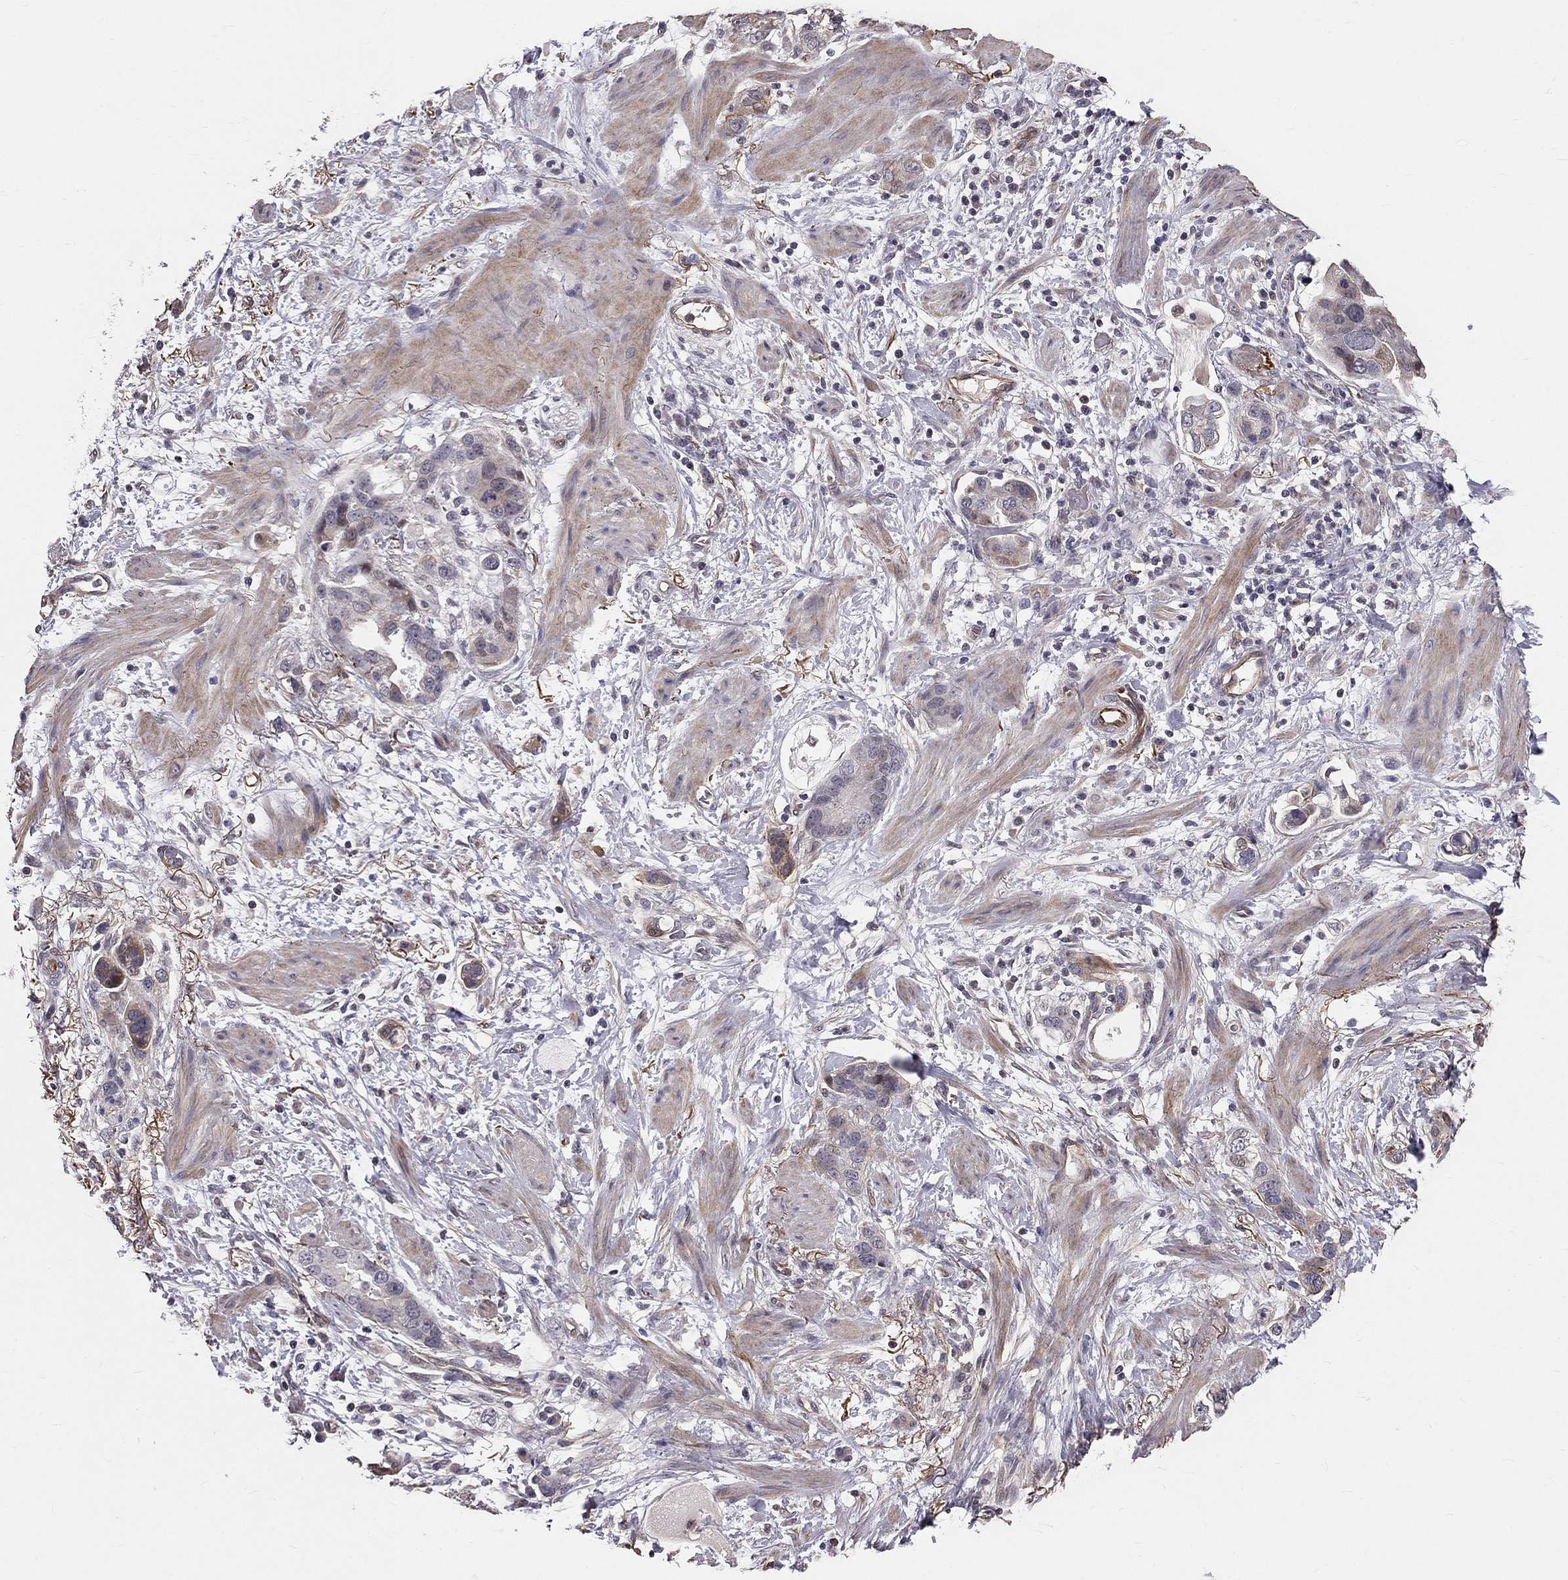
{"staining": {"intensity": "negative", "quantity": "none", "location": "none"}, "tissue": "stomach cancer", "cell_type": "Tumor cells", "image_type": "cancer", "snomed": [{"axis": "morphology", "description": "Adenocarcinoma, NOS"}, {"axis": "topography", "description": "Stomach, lower"}], "caption": "DAB (3,3'-diaminobenzidine) immunohistochemical staining of human stomach cancer shows no significant expression in tumor cells. The staining was performed using DAB to visualize the protein expression in brown, while the nuclei were stained in blue with hematoxylin (Magnification: 20x).", "gene": "GJB4", "patient": {"sex": "female", "age": 93}}